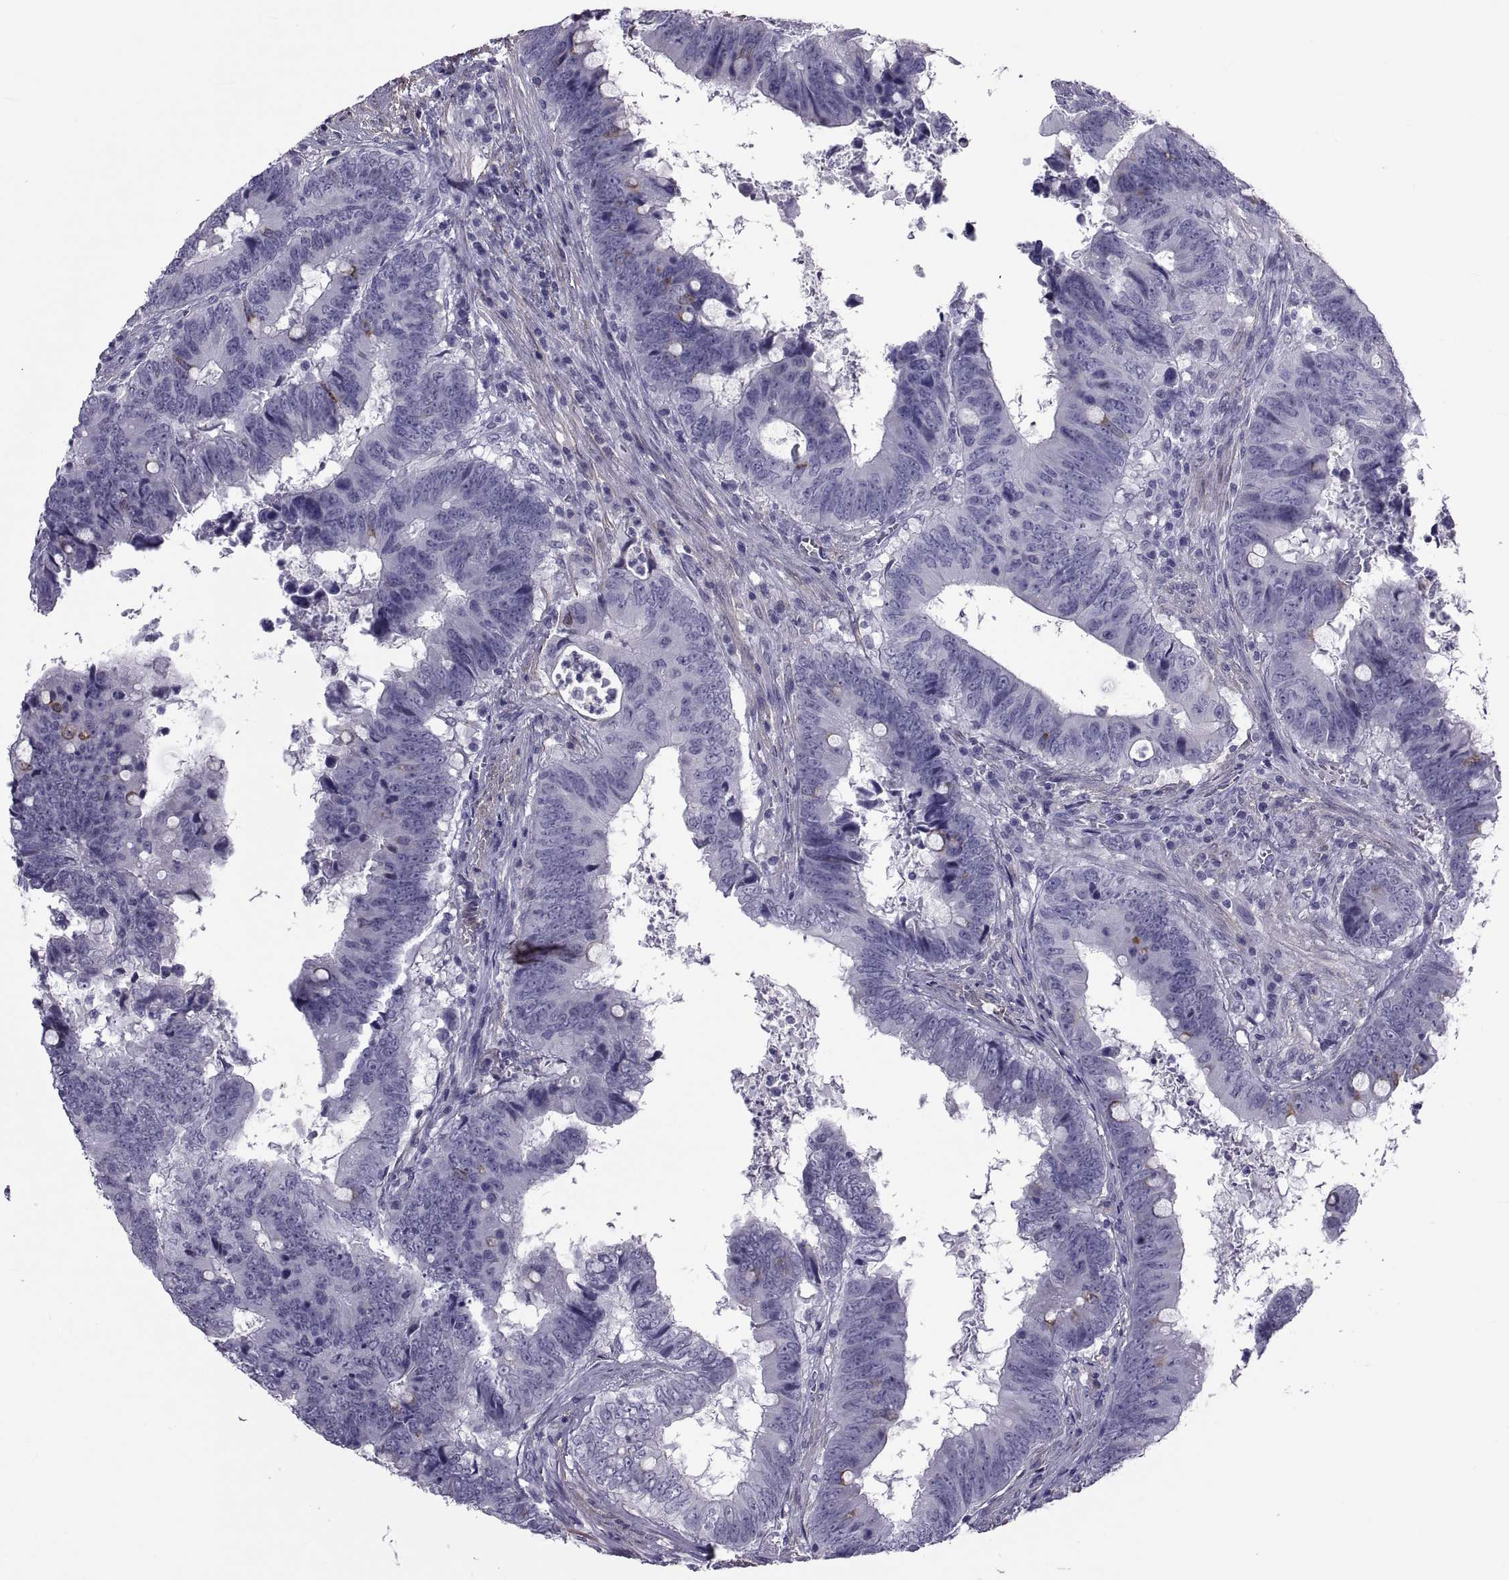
{"staining": {"intensity": "negative", "quantity": "none", "location": "none"}, "tissue": "colorectal cancer", "cell_type": "Tumor cells", "image_type": "cancer", "snomed": [{"axis": "morphology", "description": "Adenocarcinoma, NOS"}, {"axis": "topography", "description": "Colon"}], "caption": "The immunohistochemistry (IHC) histopathology image has no significant staining in tumor cells of adenocarcinoma (colorectal) tissue. Nuclei are stained in blue.", "gene": "MAGEB1", "patient": {"sex": "female", "age": 82}}